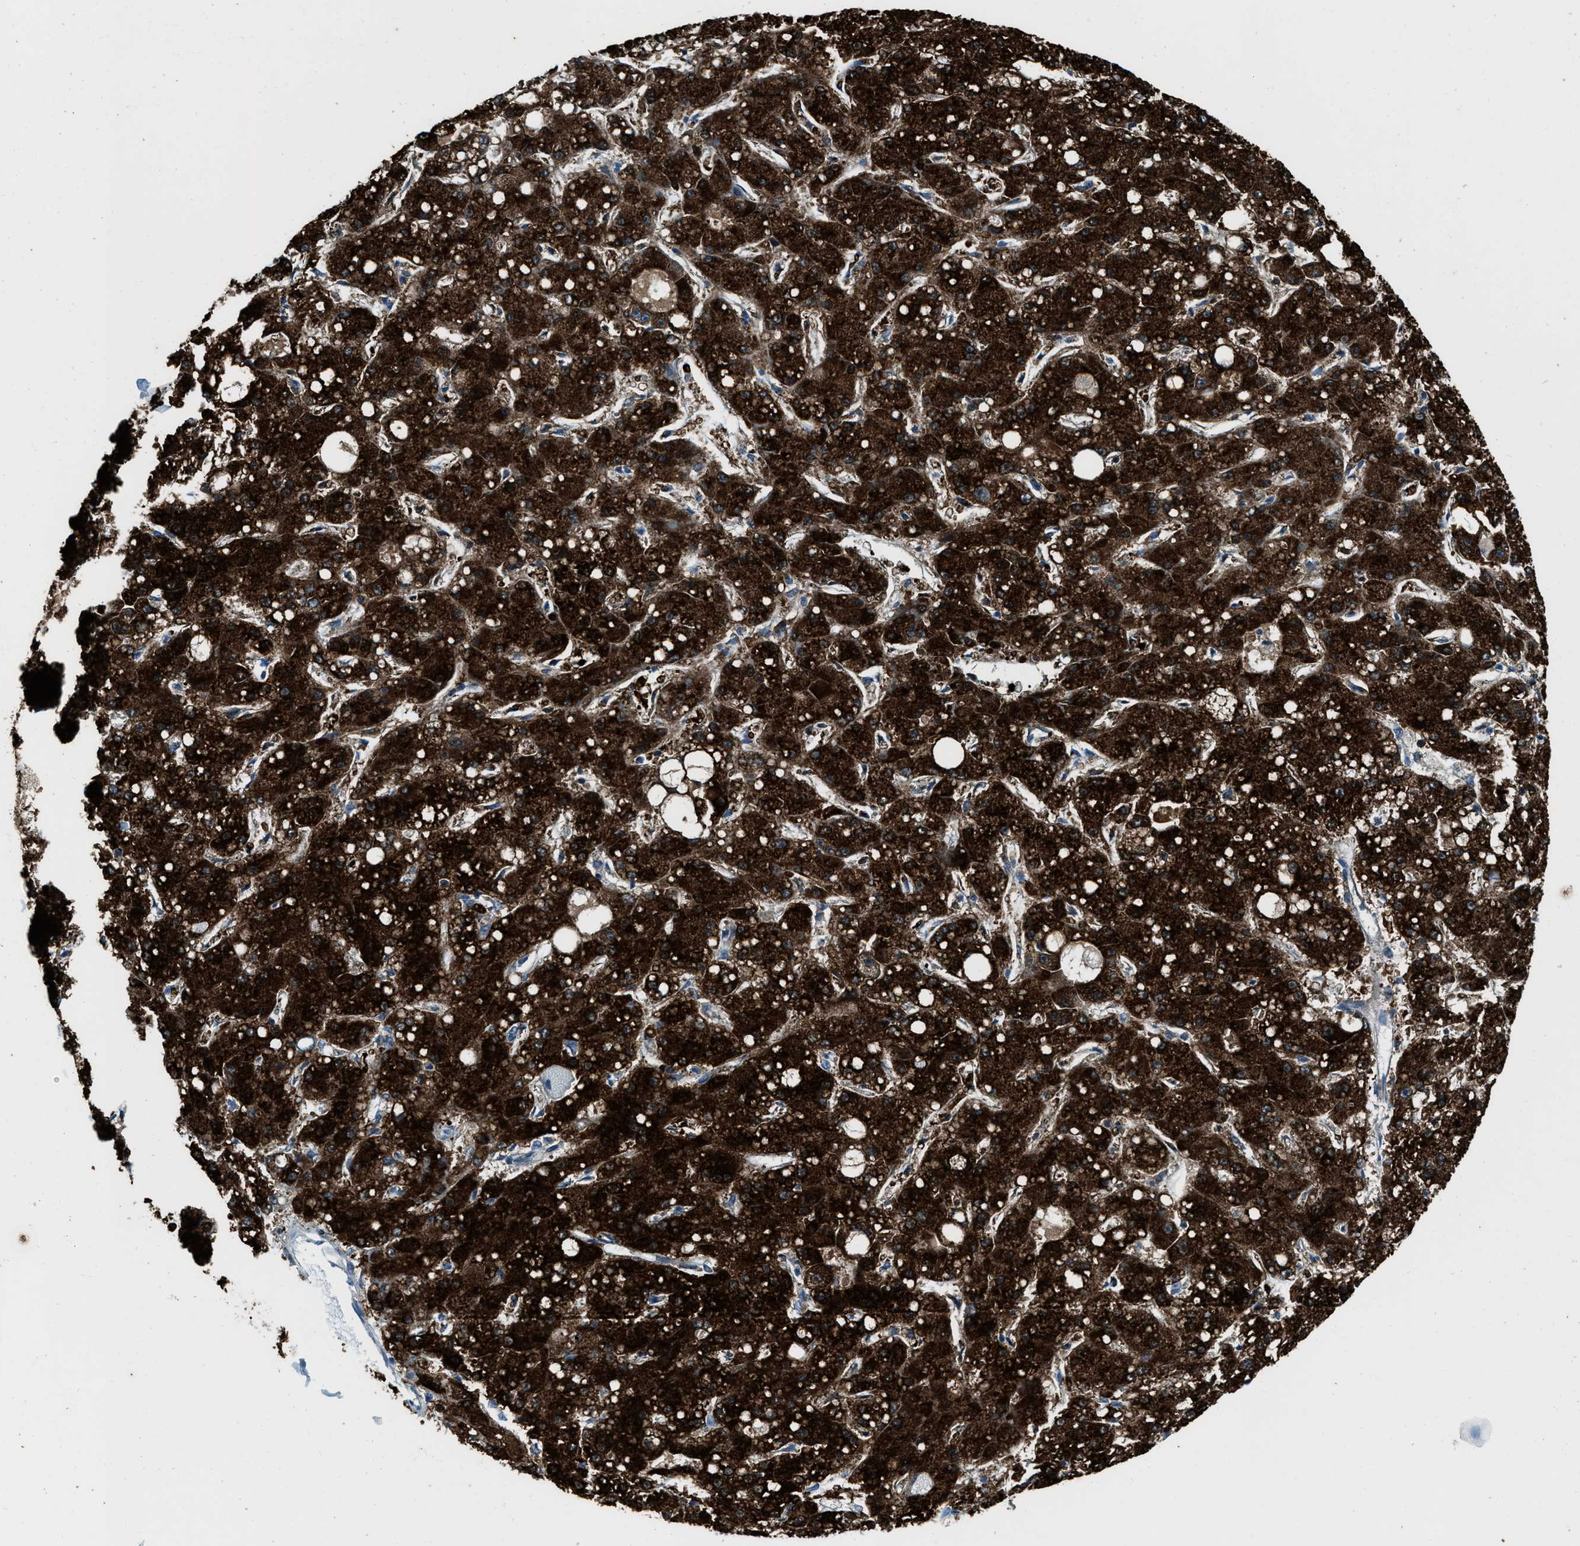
{"staining": {"intensity": "strong", "quantity": ">75%", "location": "cytoplasmic/membranous"}, "tissue": "liver cancer", "cell_type": "Tumor cells", "image_type": "cancer", "snomed": [{"axis": "morphology", "description": "Carcinoma, Hepatocellular, NOS"}, {"axis": "topography", "description": "Liver"}], "caption": "IHC (DAB) staining of liver cancer exhibits strong cytoplasmic/membranous protein positivity in approximately >75% of tumor cells.", "gene": "SVIL", "patient": {"sex": "male", "age": 67}}